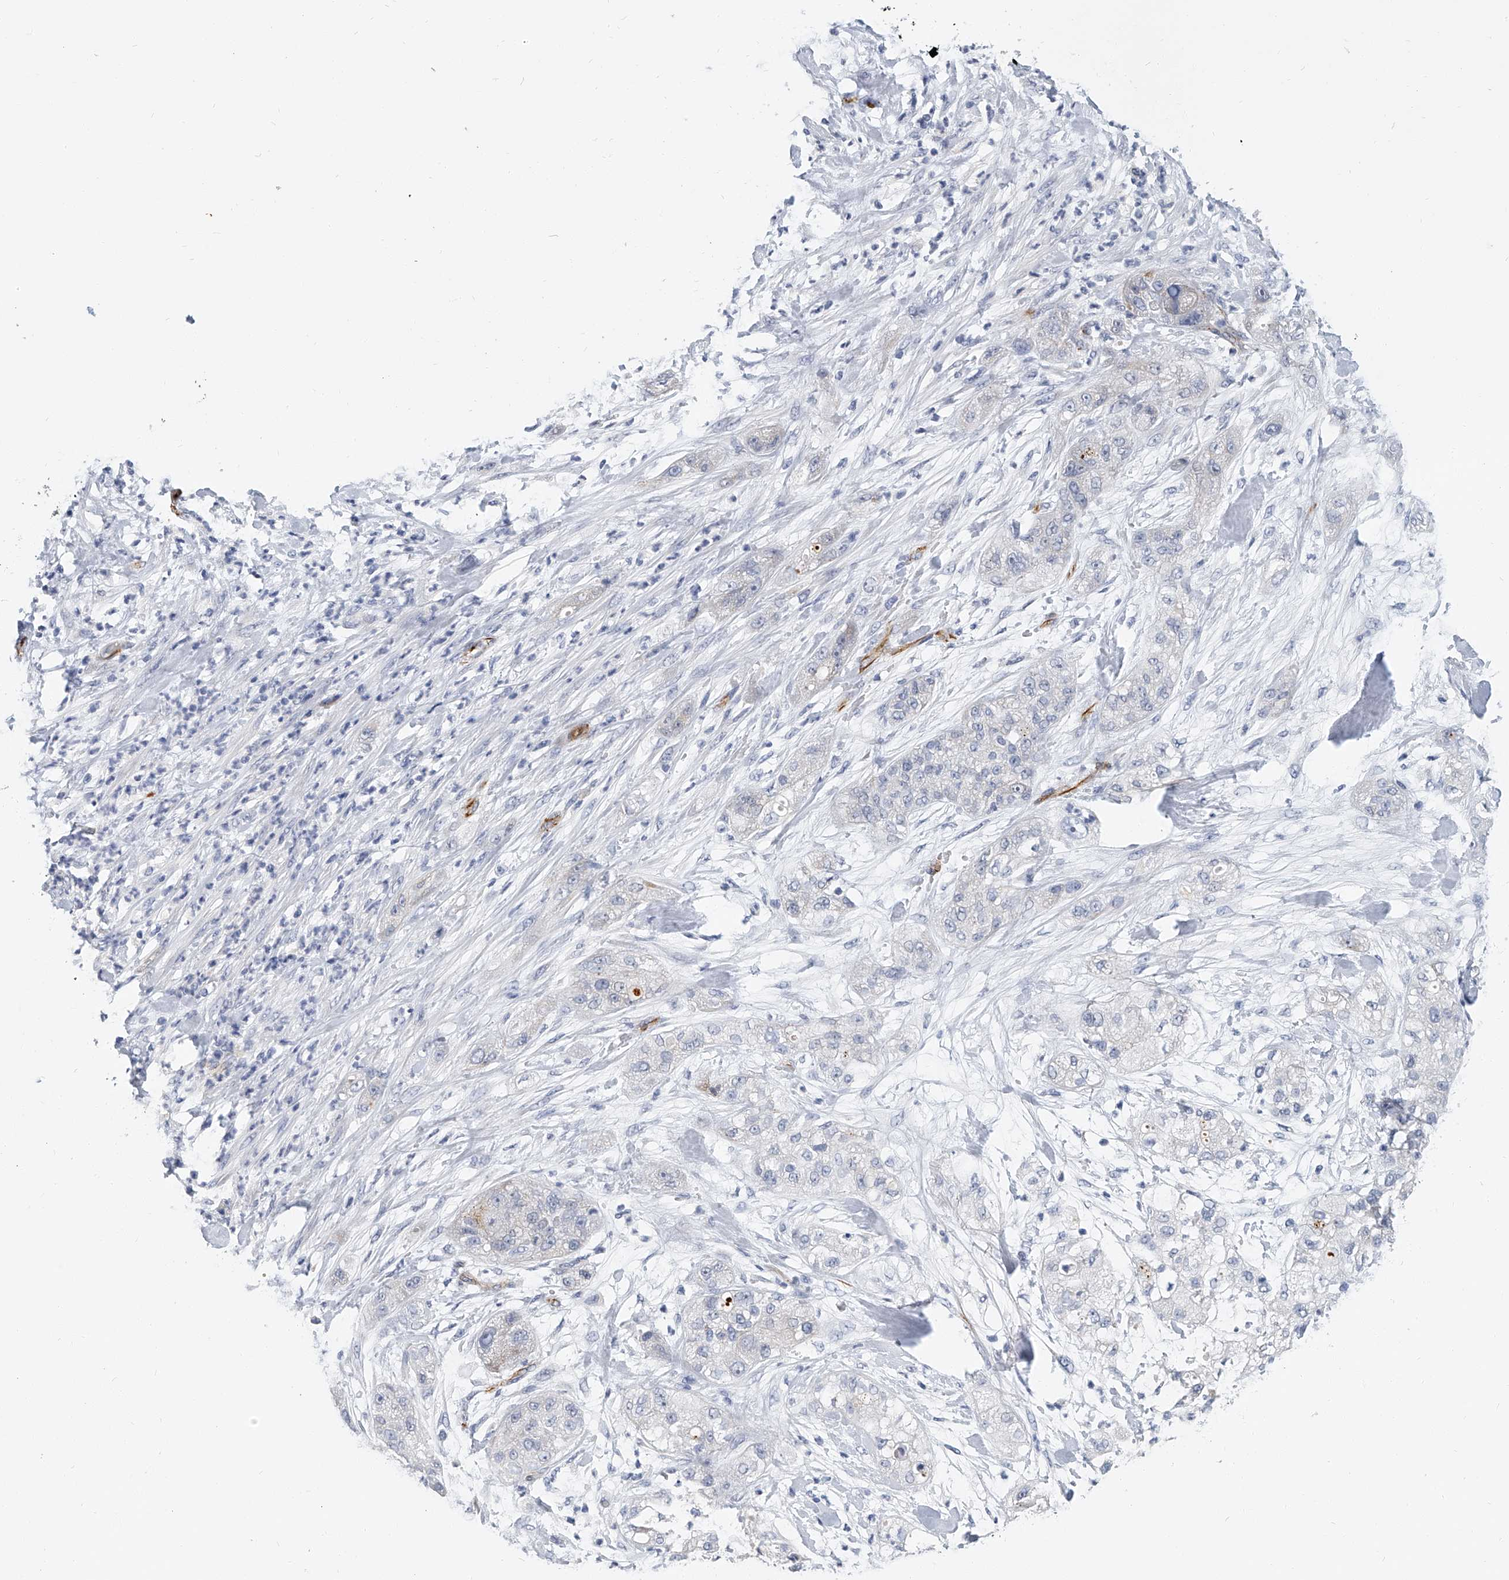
{"staining": {"intensity": "negative", "quantity": "none", "location": "none"}, "tissue": "pancreatic cancer", "cell_type": "Tumor cells", "image_type": "cancer", "snomed": [{"axis": "morphology", "description": "Adenocarcinoma, NOS"}, {"axis": "topography", "description": "Pancreas"}], "caption": "This is an IHC histopathology image of pancreatic cancer (adenocarcinoma). There is no positivity in tumor cells.", "gene": "KIRREL1", "patient": {"sex": "female", "age": 78}}